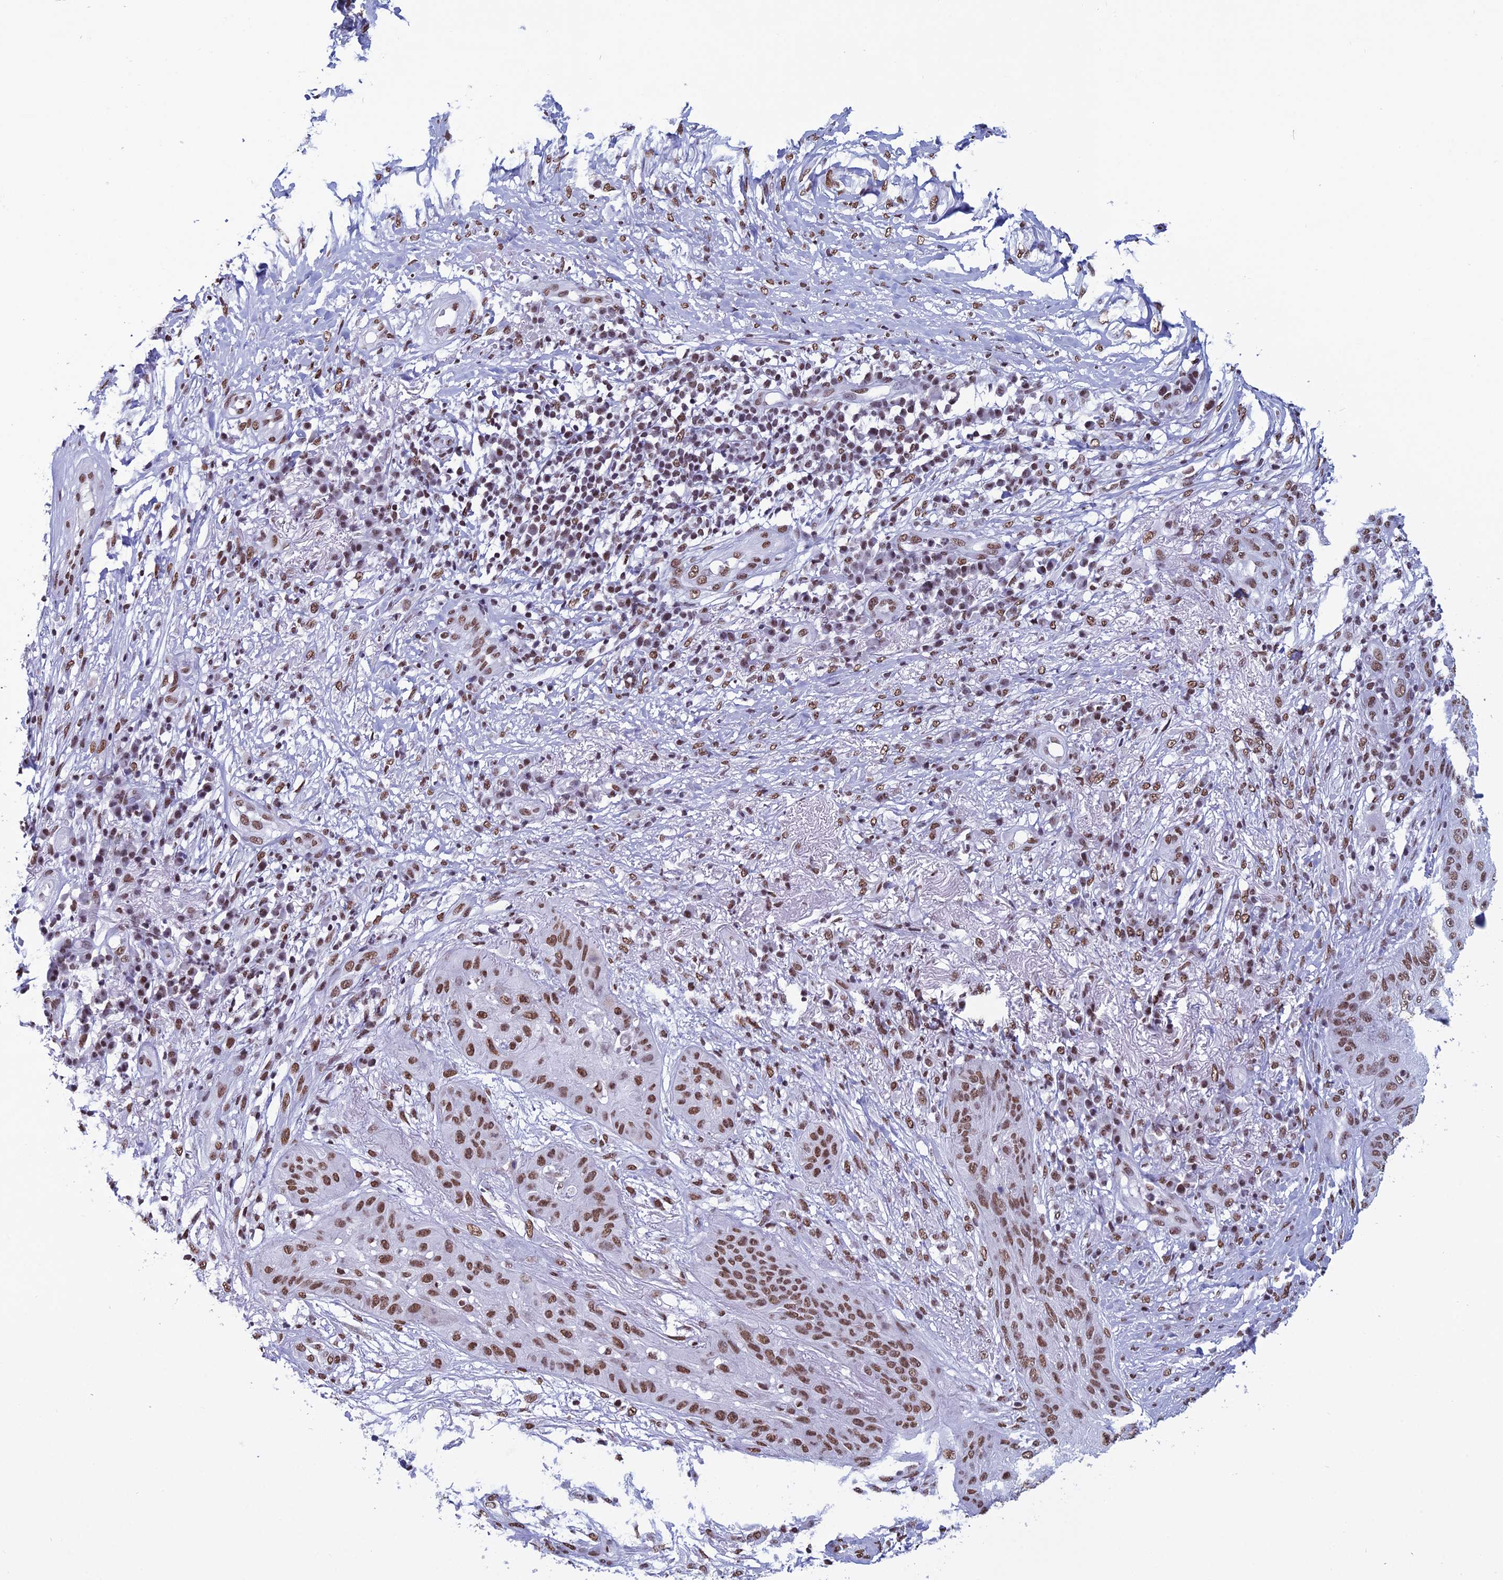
{"staining": {"intensity": "moderate", "quantity": ">75%", "location": "nuclear"}, "tissue": "skin cancer", "cell_type": "Tumor cells", "image_type": "cancer", "snomed": [{"axis": "morphology", "description": "Squamous cell carcinoma, NOS"}, {"axis": "topography", "description": "Skin"}], "caption": "The immunohistochemical stain labels moderate nuclear positivity in tumor cells of skin cancer (squamous cell carcinoma) tissue. The staining is performed using DAB brown chromogen to label protein expression. The nuclei are counter-stained blue using hematoxylin.", "gene": "PRAMEF12", "patient": {"sex": "male", "age": 70}}